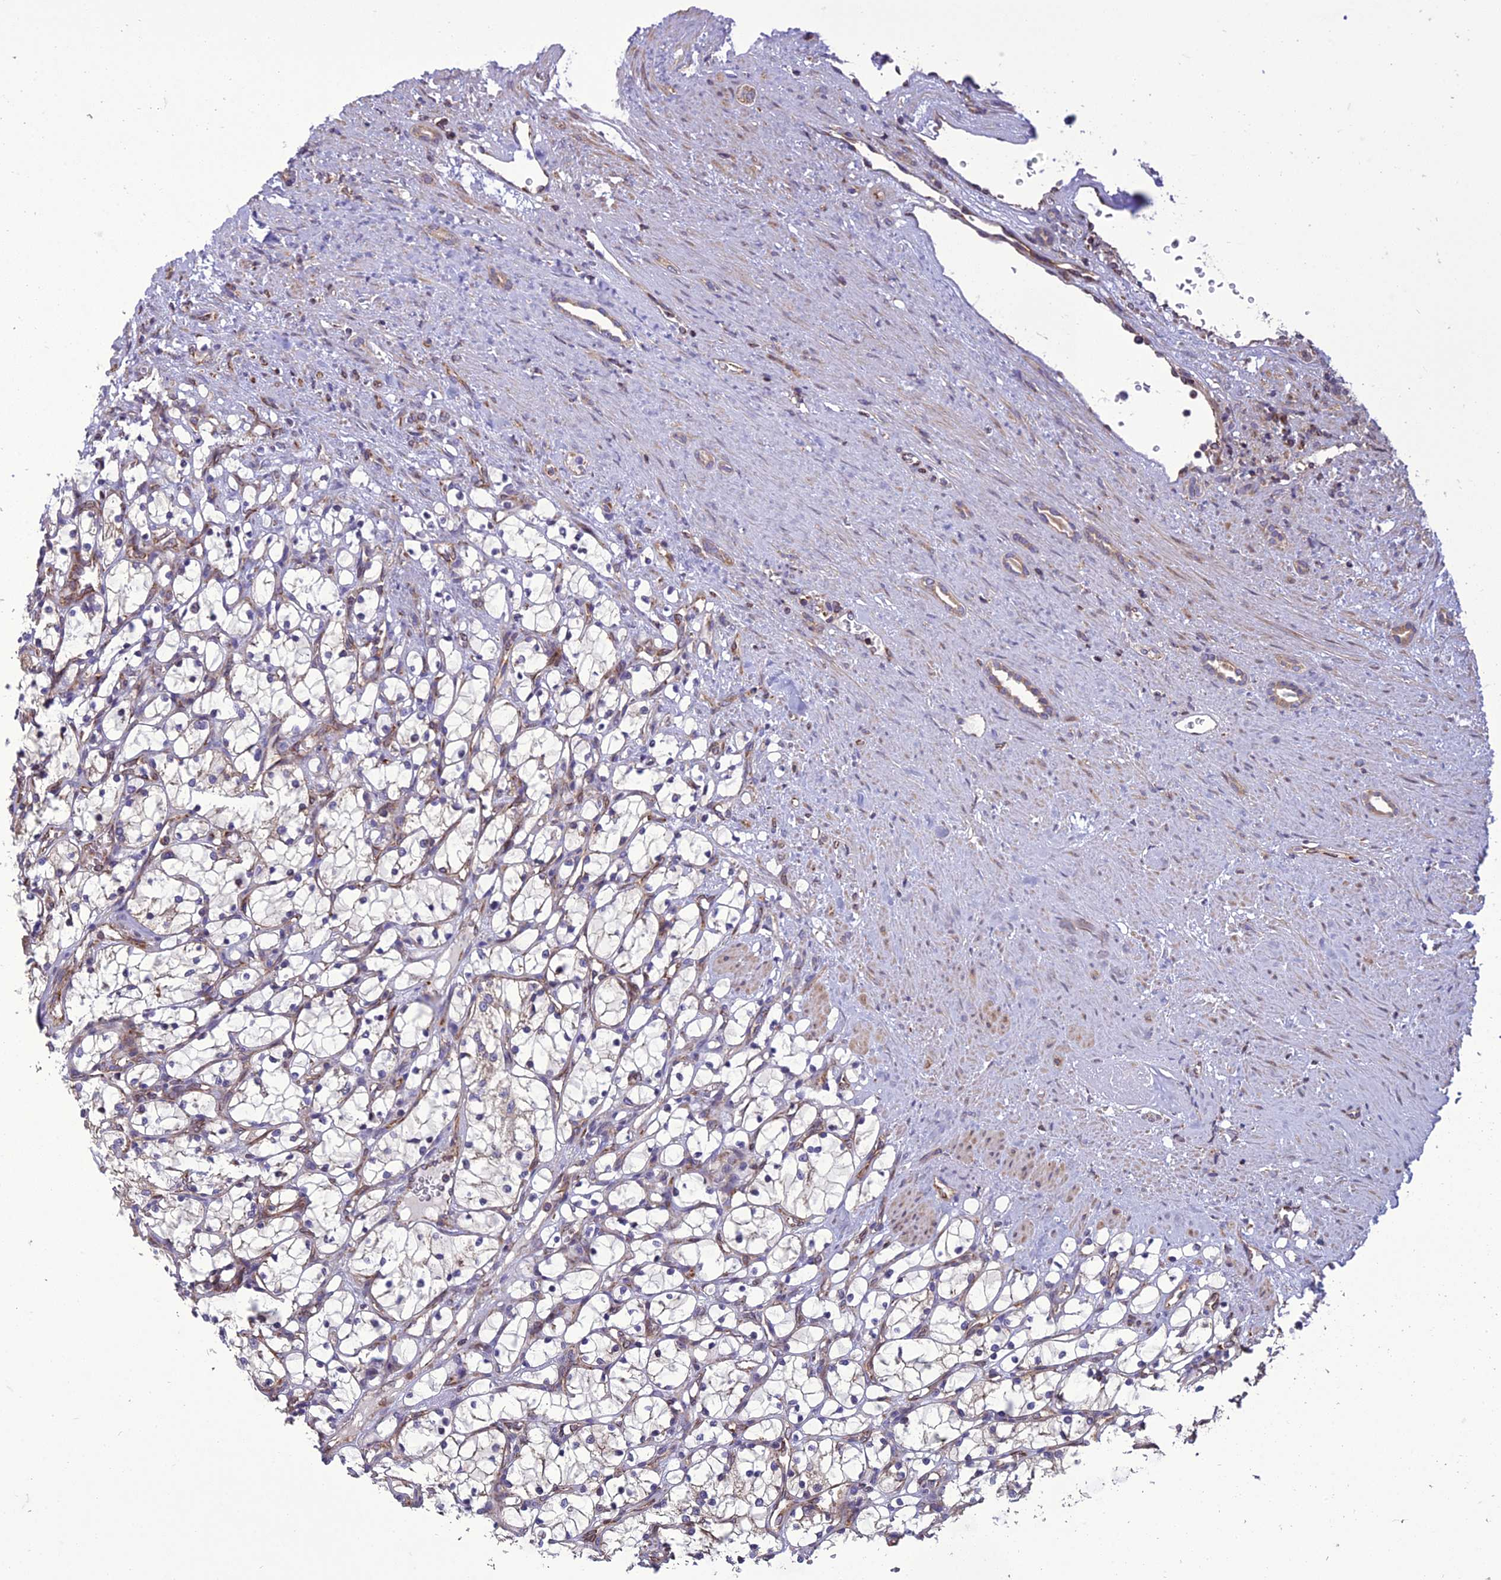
{"staining": {"intensity": "negative", "quantity": "none", "location": "none"}, "tissue": "renal cancer", "cell_type": "Tumor cells", "image_type": "cancer", "snomed": [{"axis": "morphology", "description": "Adenocarcinoma, NOS"}, {"axis": "topography", "description": "Kidney"}], "caption": "The image demonstrates no staining of tumor cells in renal cancer (adenocarcinoma).", "gene": "GIMAP1", "patient": {"sex": "female", "age": 69}}